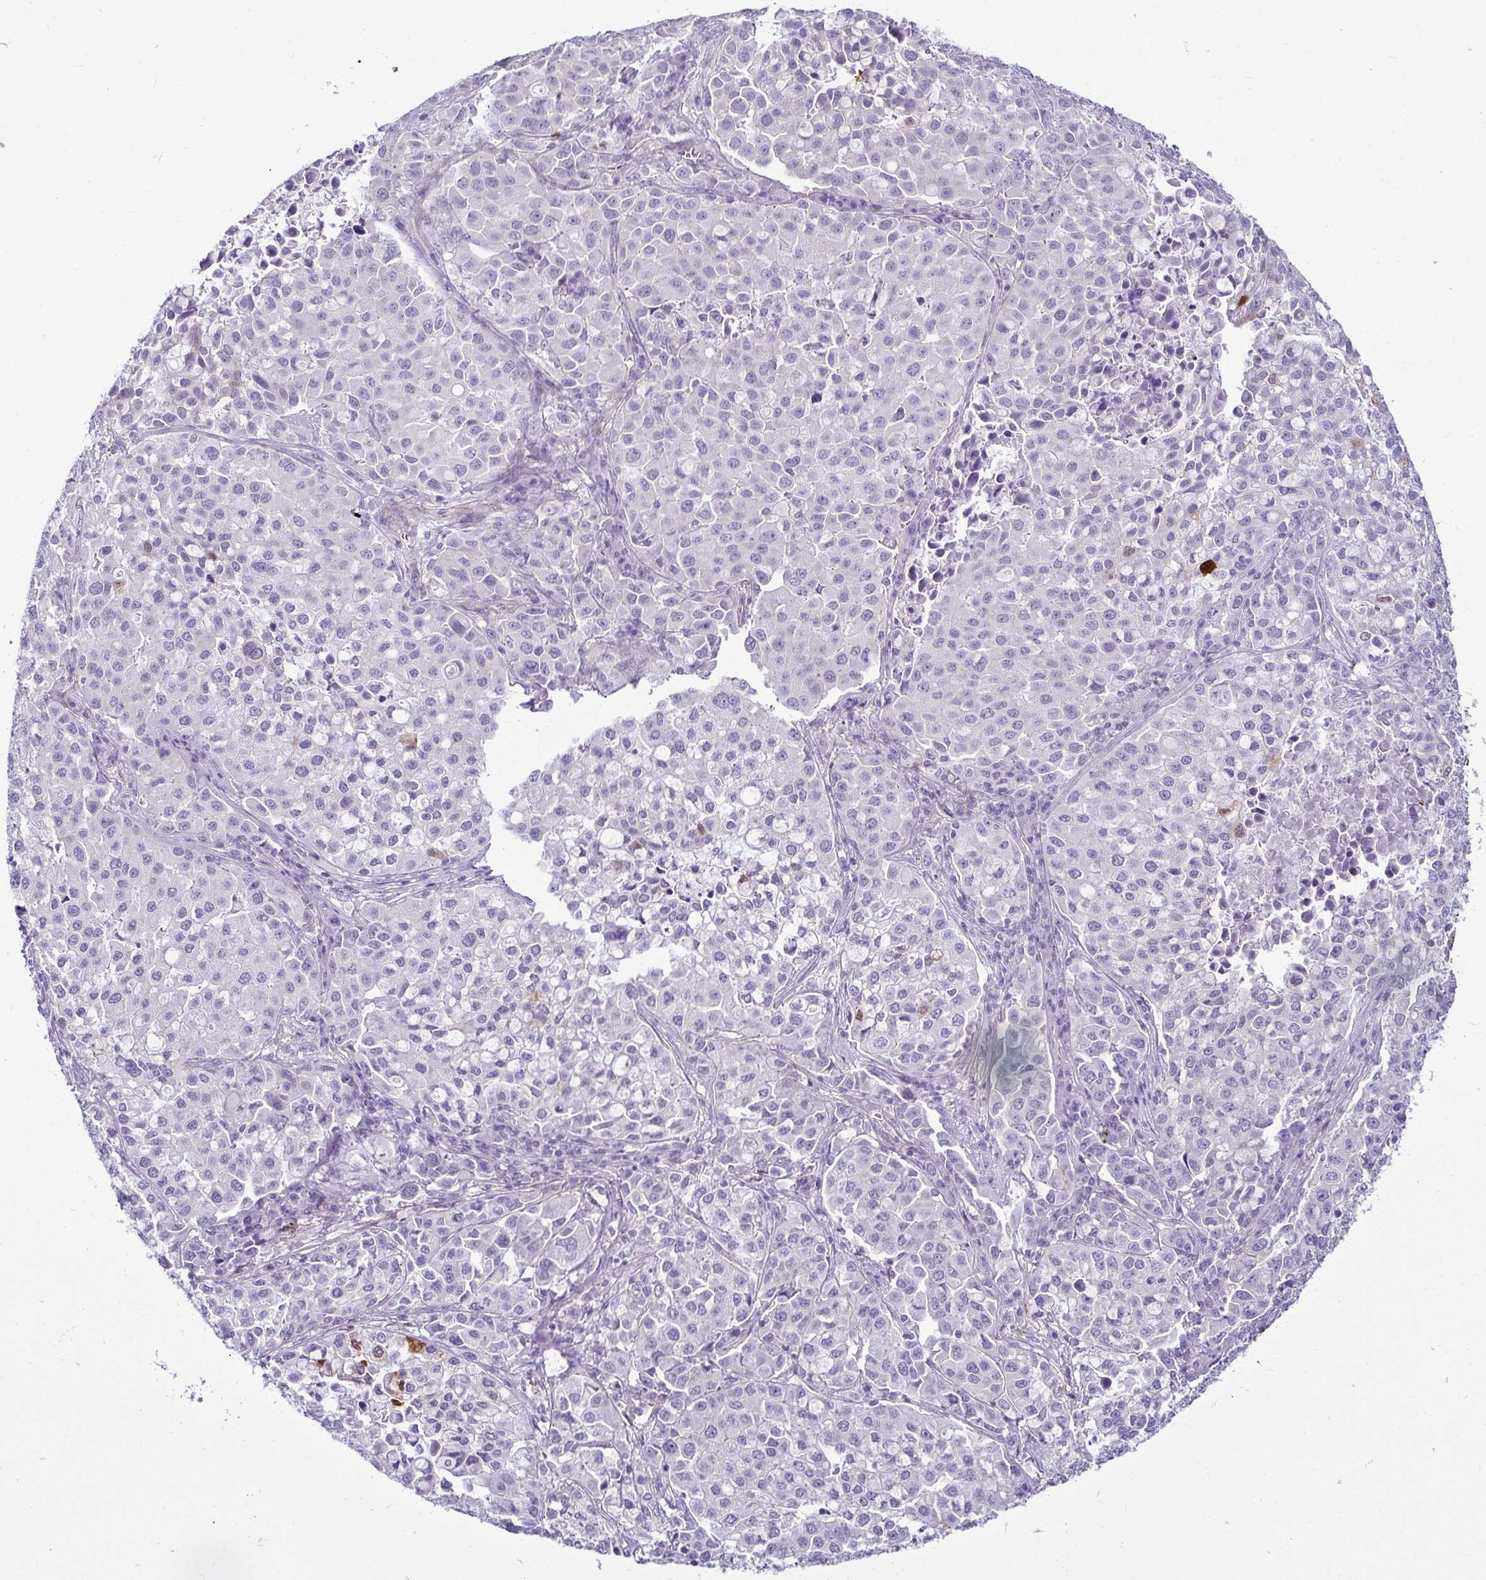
{"staining": {"intensity": "negative", "quantity": "none", "location": "none"}, "tissue": "lung cancer", "cell_type": "Tumor cells", "image_type": "cancer", "snomed": [{"axis": "morphology", "description": "Adenocarcinoma, NOS"}, {"axis": "morphology", "description": "Adenocarcinoma, metastatic, NOS"}, {"axis": "topography", "description": "Lymph node"}, {"axis": "topography", "description": "Lung"}], "caption": "Image shows no significant protein staining in tumor cells of lung cancer (adenocarcinoma).", "gene": "CASP14", "patient": {"sex": "female", "age": 65}}